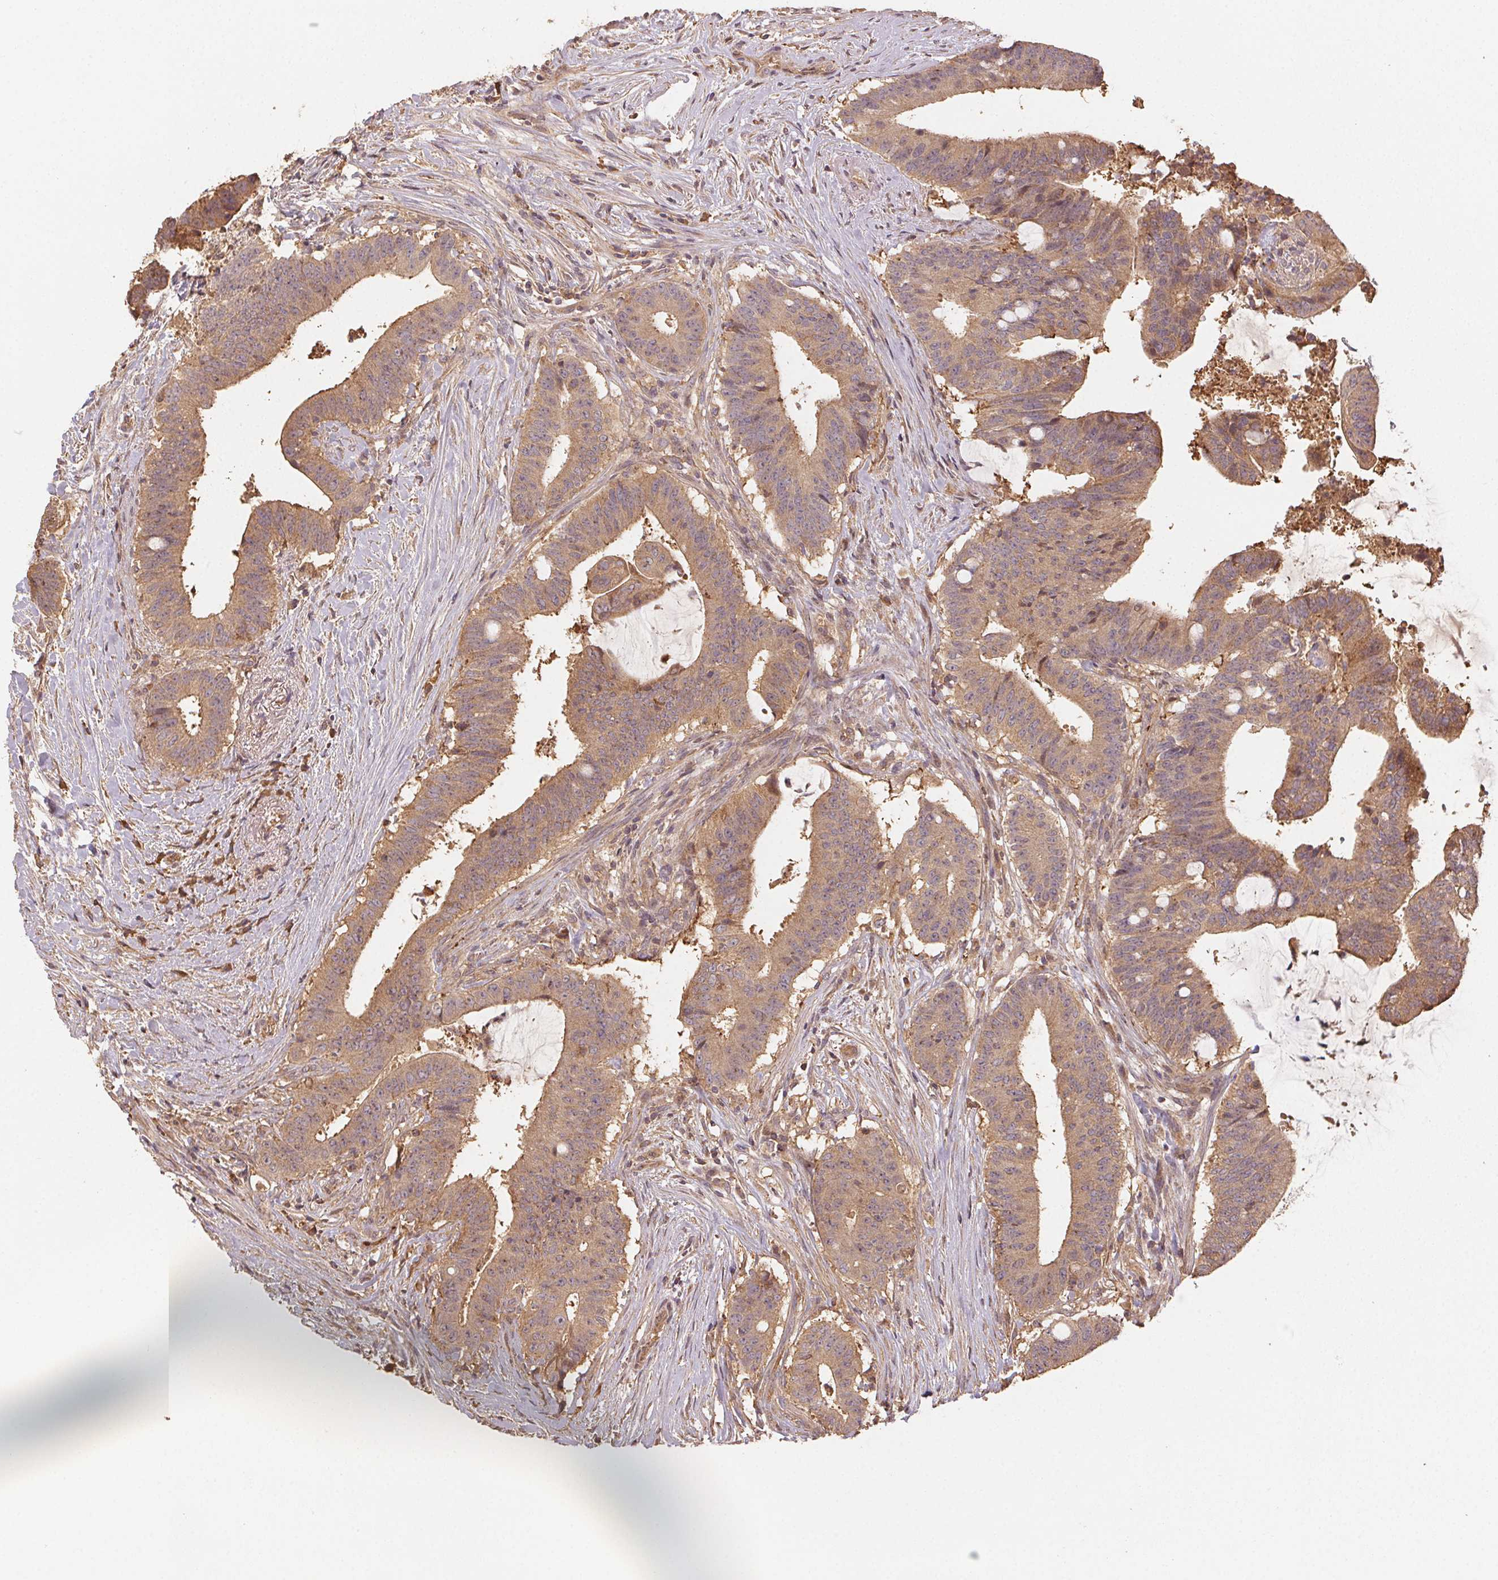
{"staining": {"intensity": "moderate", "quantity": ">75%", "location": "cytoplasmic/membranous"}, "tissue": "colorectal cancer", "cell_type": "Tumor cells", "image_type": "cancer", "snomed": [{"axis": "morphology", "description": "Adenocarcinoma, NOS"}, {"axis": "topography", "description": "Colon"}], "caption": "Protein analysis of colorectal cancer tissue reveals moderate cytoplasmic/membranous expression in approximately >75% of tumor cells.", "gene": "RALA", "patient": {"sex": "female", "age": 43}}